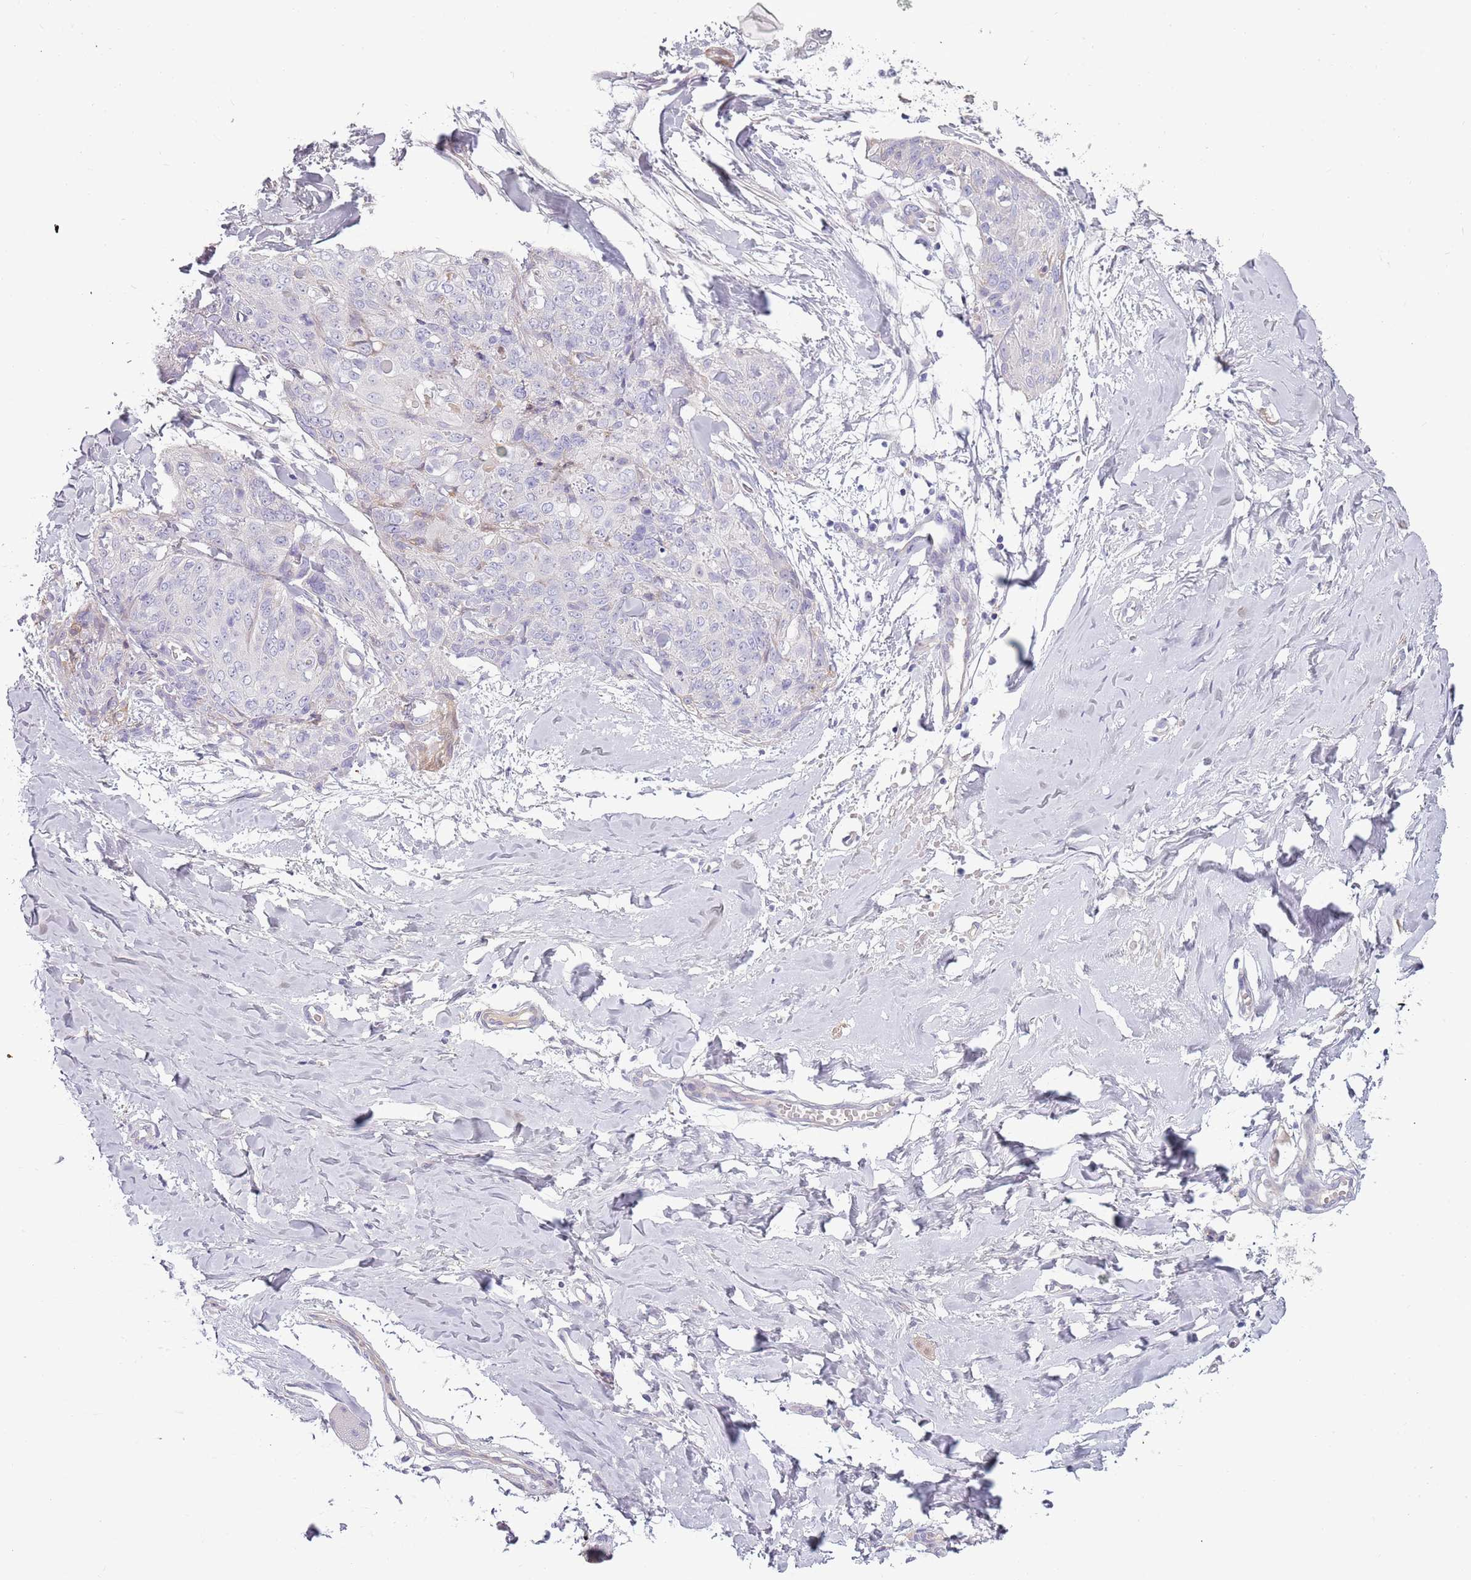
{"staining": {"intensity": "negative", "quantity": "none", "location": "none"}, "tissue": "skin cancer", "cell_type": "Tumor cells", "image_type": "cancer", "snomed": [{"axis": "morphology", "description": "Squamous cell carcinoma, NOS"}, {"axis": "topography", "description": "Skin"}, {"axis": "topography", "description": "Vulva"}], "caption": "Immunohistochemical staining of skin cancer (squamous cell carcinoma) demonstrates no significant staining in tumor cells.", "gene": "TNFRSF6B", "patient": {"sex": "female", "age": 85}}